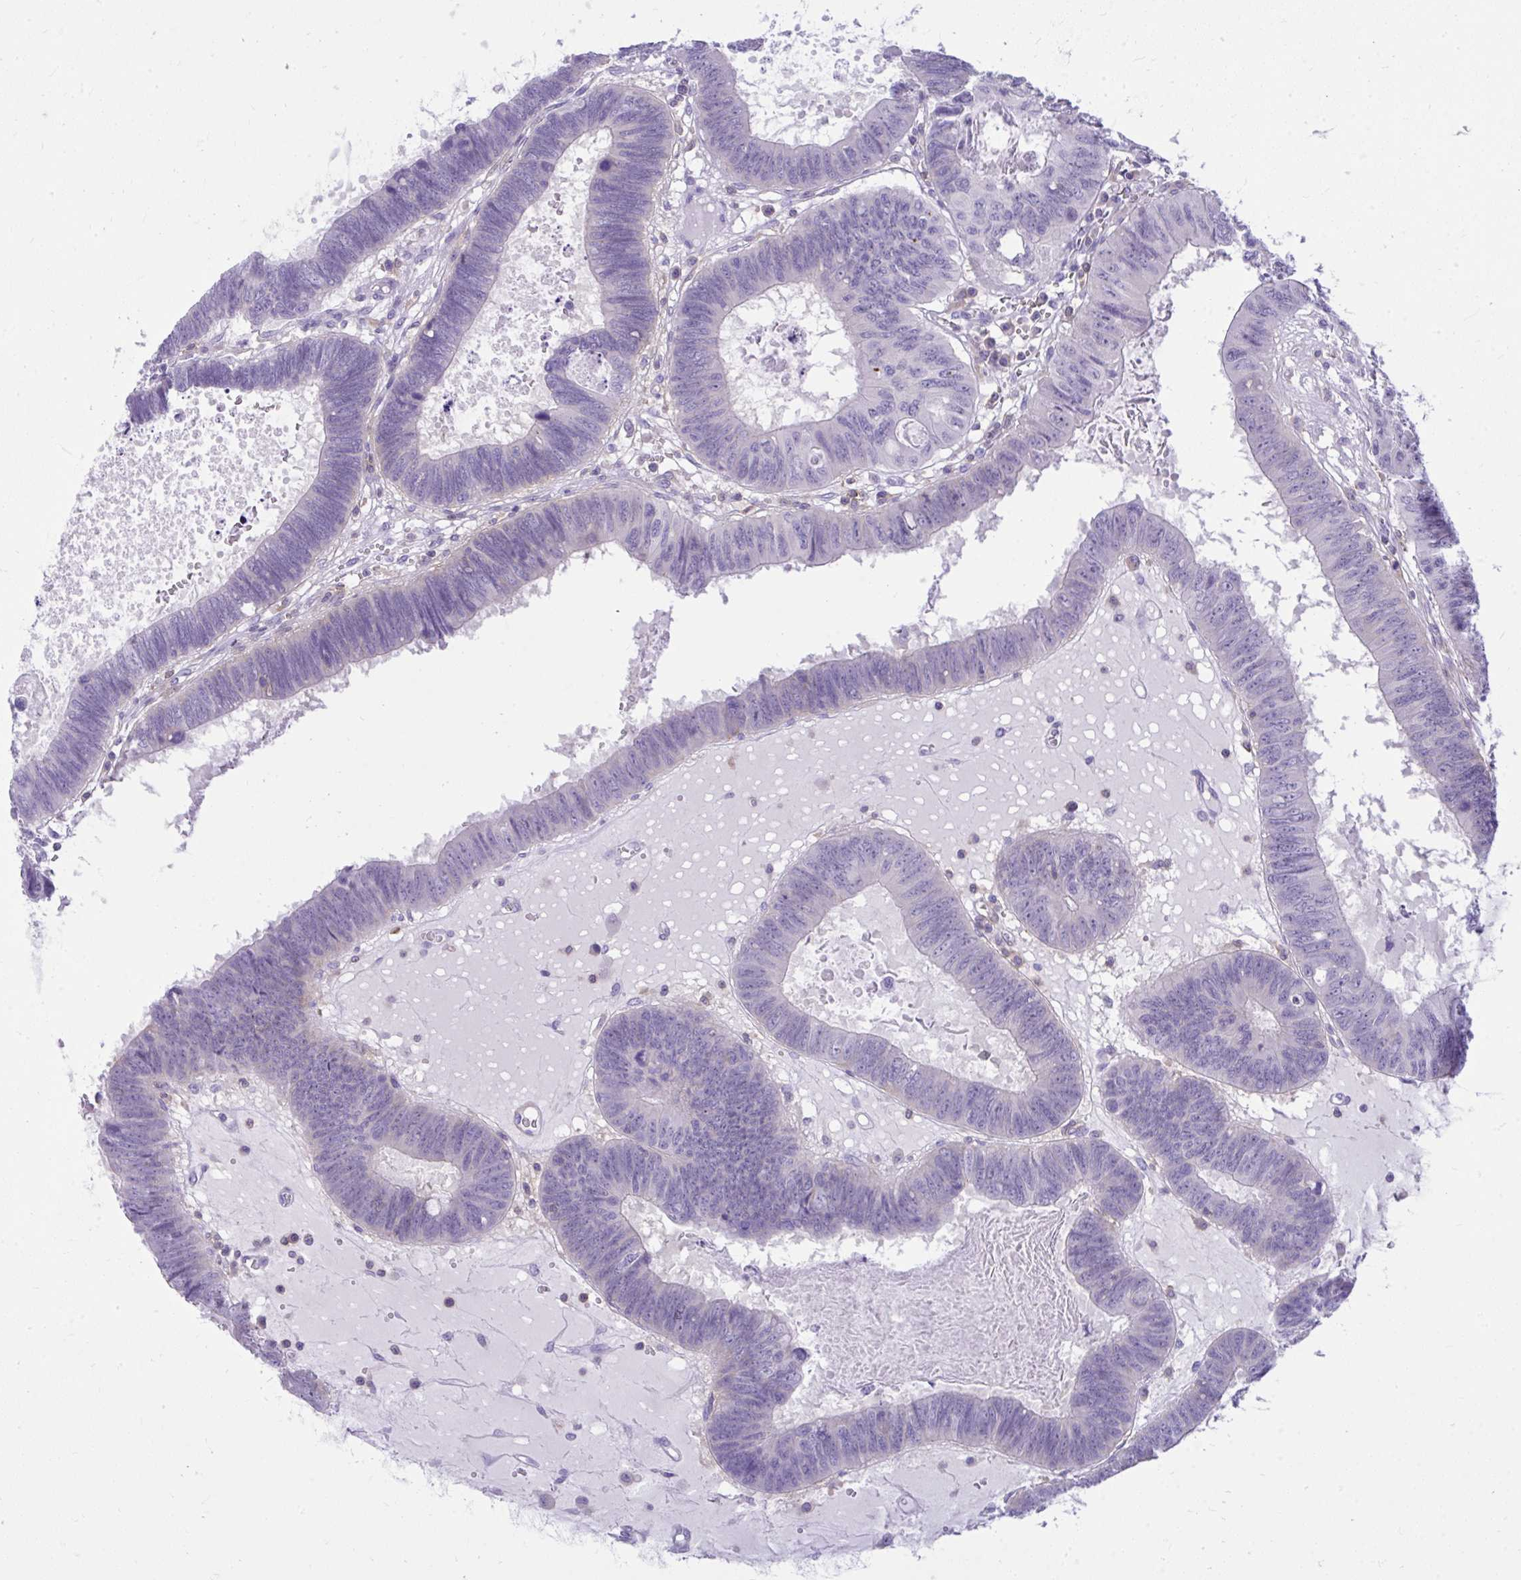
{"staining": {"intensity": "negative", "quantity": "none", "location": "none"}, "tissue": "colorectal cancer", "cell_type": "Tumor cells", "image_type": "cancer", "snomed": [{"axis": "morphology", "description": "Adenocarcinoma, NOS"}, {"axis": "topography", "description": "Colon"}], "caption": "Tumor cells show no significant protein positivity in adenocarcinoma (colorectal).", "gene": "GPRIN3", "patient": {"sex": "male", "age": 62}}